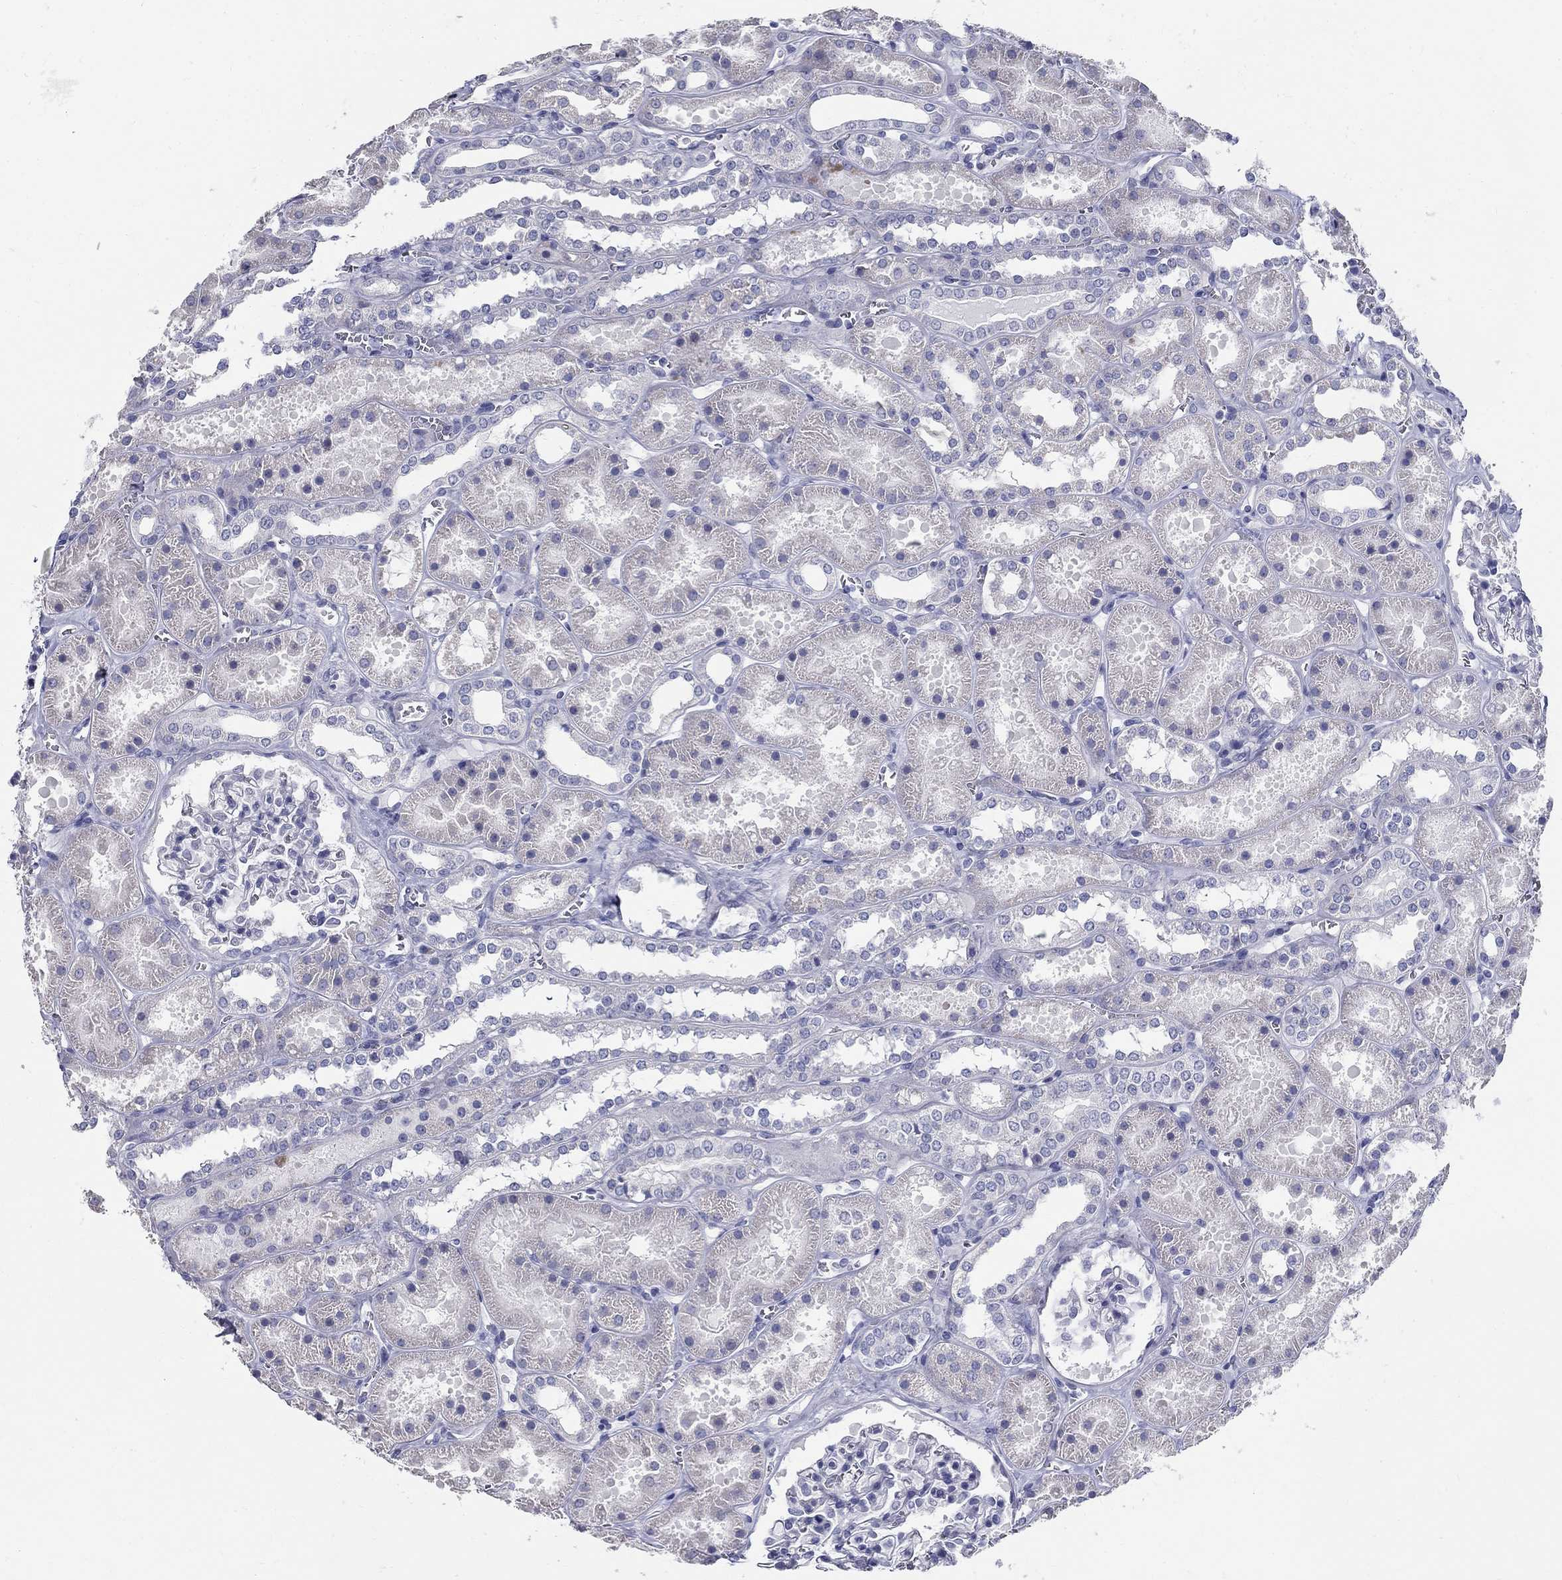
{"staining": {"intensity": "negative", "quantity": "none", "location": "none"}, "tissue": "kidney", "cell_type": "Cells in glomeruli", "image_type": "normal", "snomed": [{"axis": "morphology", "description": "Normal tissue, NOS"}, {"axis": "topography", "description": "Kidney"}], "caption": "A high-resolution histopathology image shows immunohistochemistry (IHC) staining of unremarkable kidney, which shows no significant expression in cells in glomeruli.", "gene": "TGM4", "patient": {"sex": "female", "age": 41}}